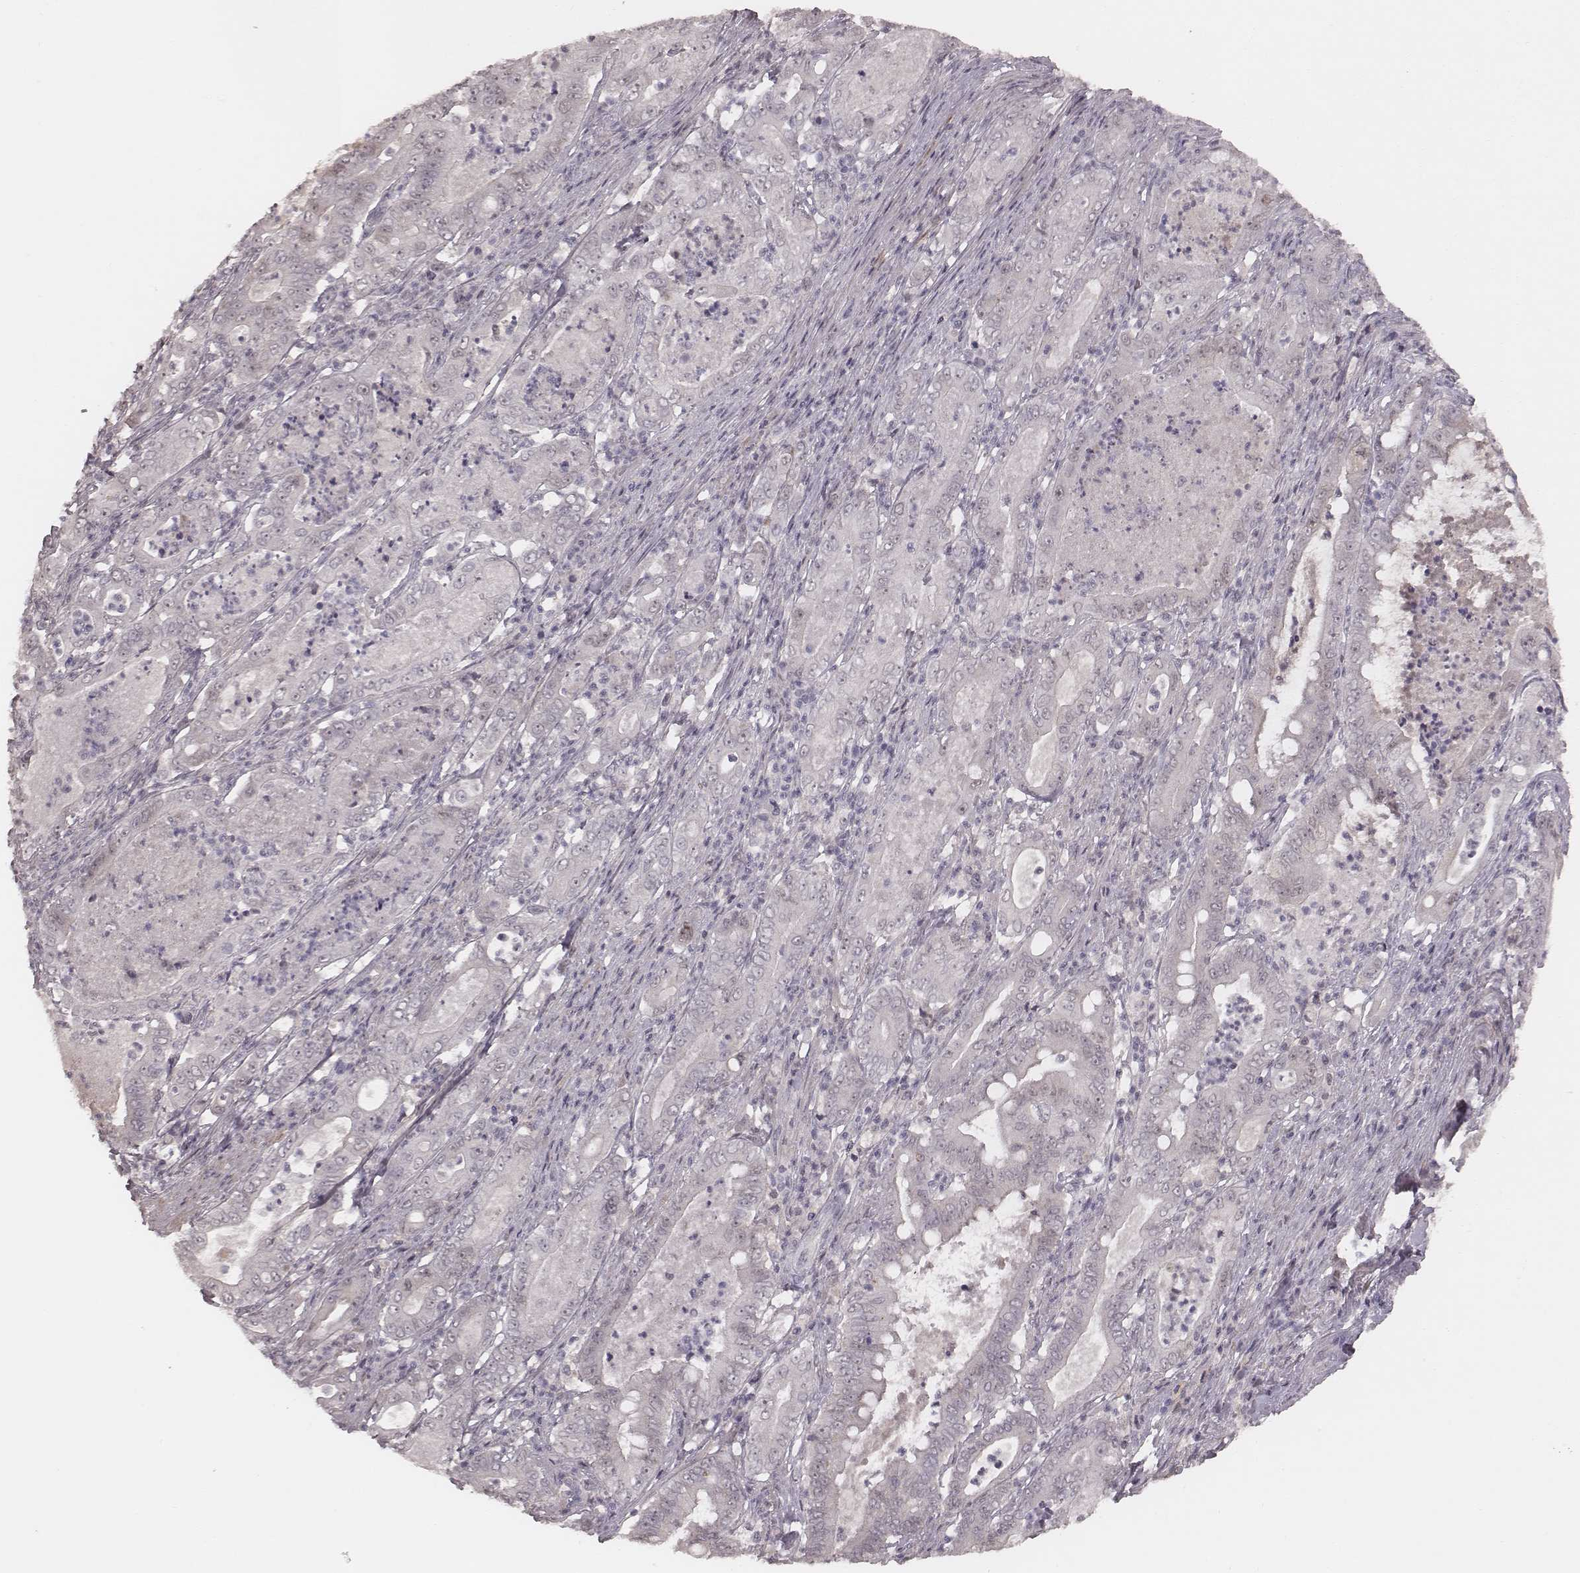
{"staining": {"intensity": "negative", "quantity": "none", "location": "none"}, "tissue": "pancreatic cancer", "cell_type": "Tumor cells", "image_type": "cancer", "snomed": [{"axis": "morphology", "description": "Adenocarcinoma, NOS"}, {"axis": "topography", "description": "Pancreas"}], "caption": "A histopathology image of pancreatic cancer (adenocarcinoma) stained for a protein exhibits no brown staining in tumor cells.", "gene": "FAM13B", "patient": {"sex": "male", "age": 71}}